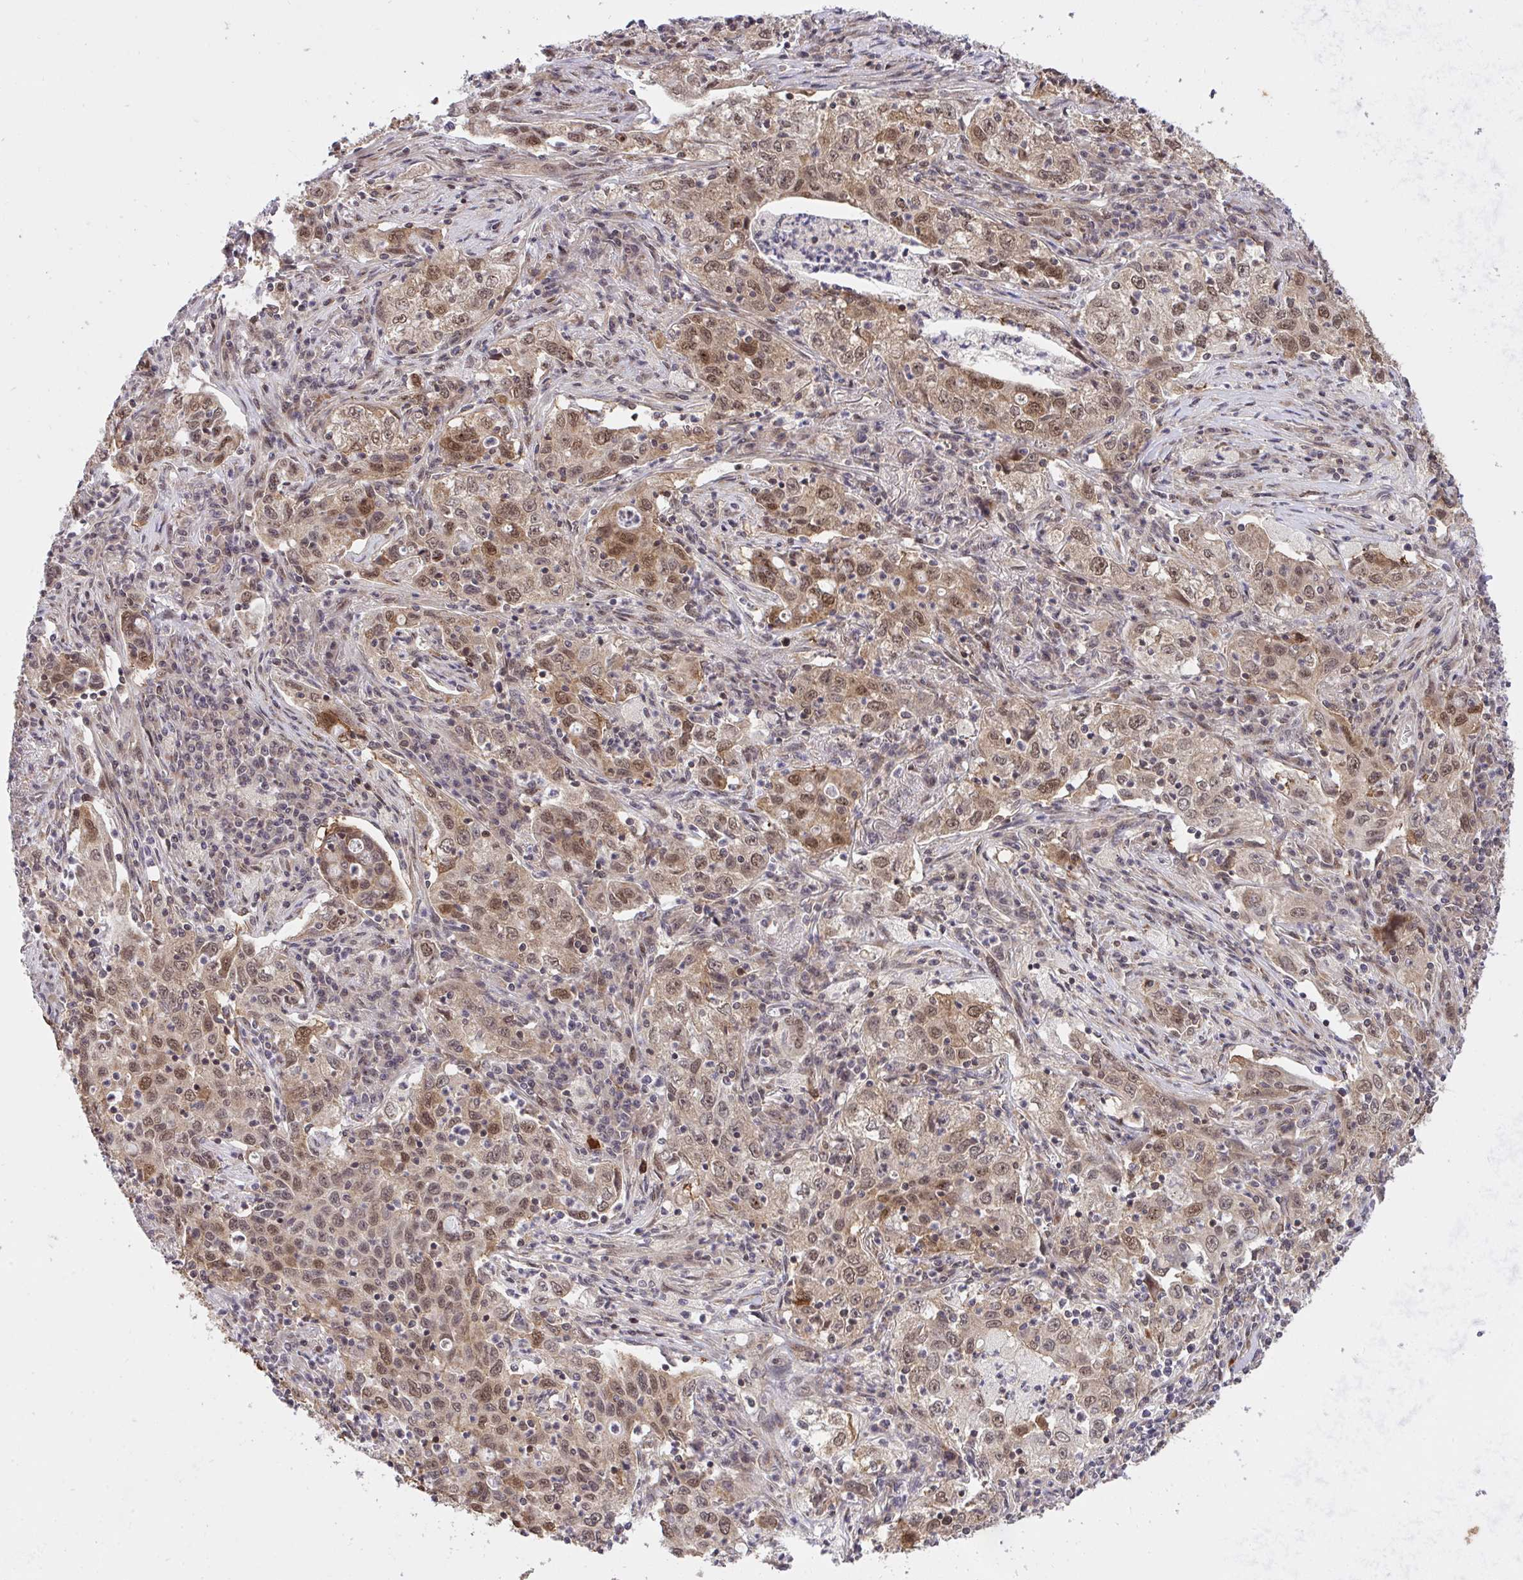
{"staining": {"intensity": "moderate", "quantity": ">75%", "location": "cytoplasmic/membranous"}, "tissue": "lung cancer", "cell_type": "Tumor cells", "image_type": "cancer", "snomed": [{"axis": "morphology", "description": "Squamous cell carcinoma, NOS"}, {"axis": "topography", "description": "Lung"}], "caption": "Immunohistochemical staining of lung squamous cell carcinoma demonstrates moderate cytoplasmic/membranous protein expression in approximately >75% of tumor cells.", "gene": "ERI1", "patient": {"sex": "male", "age": 71}}